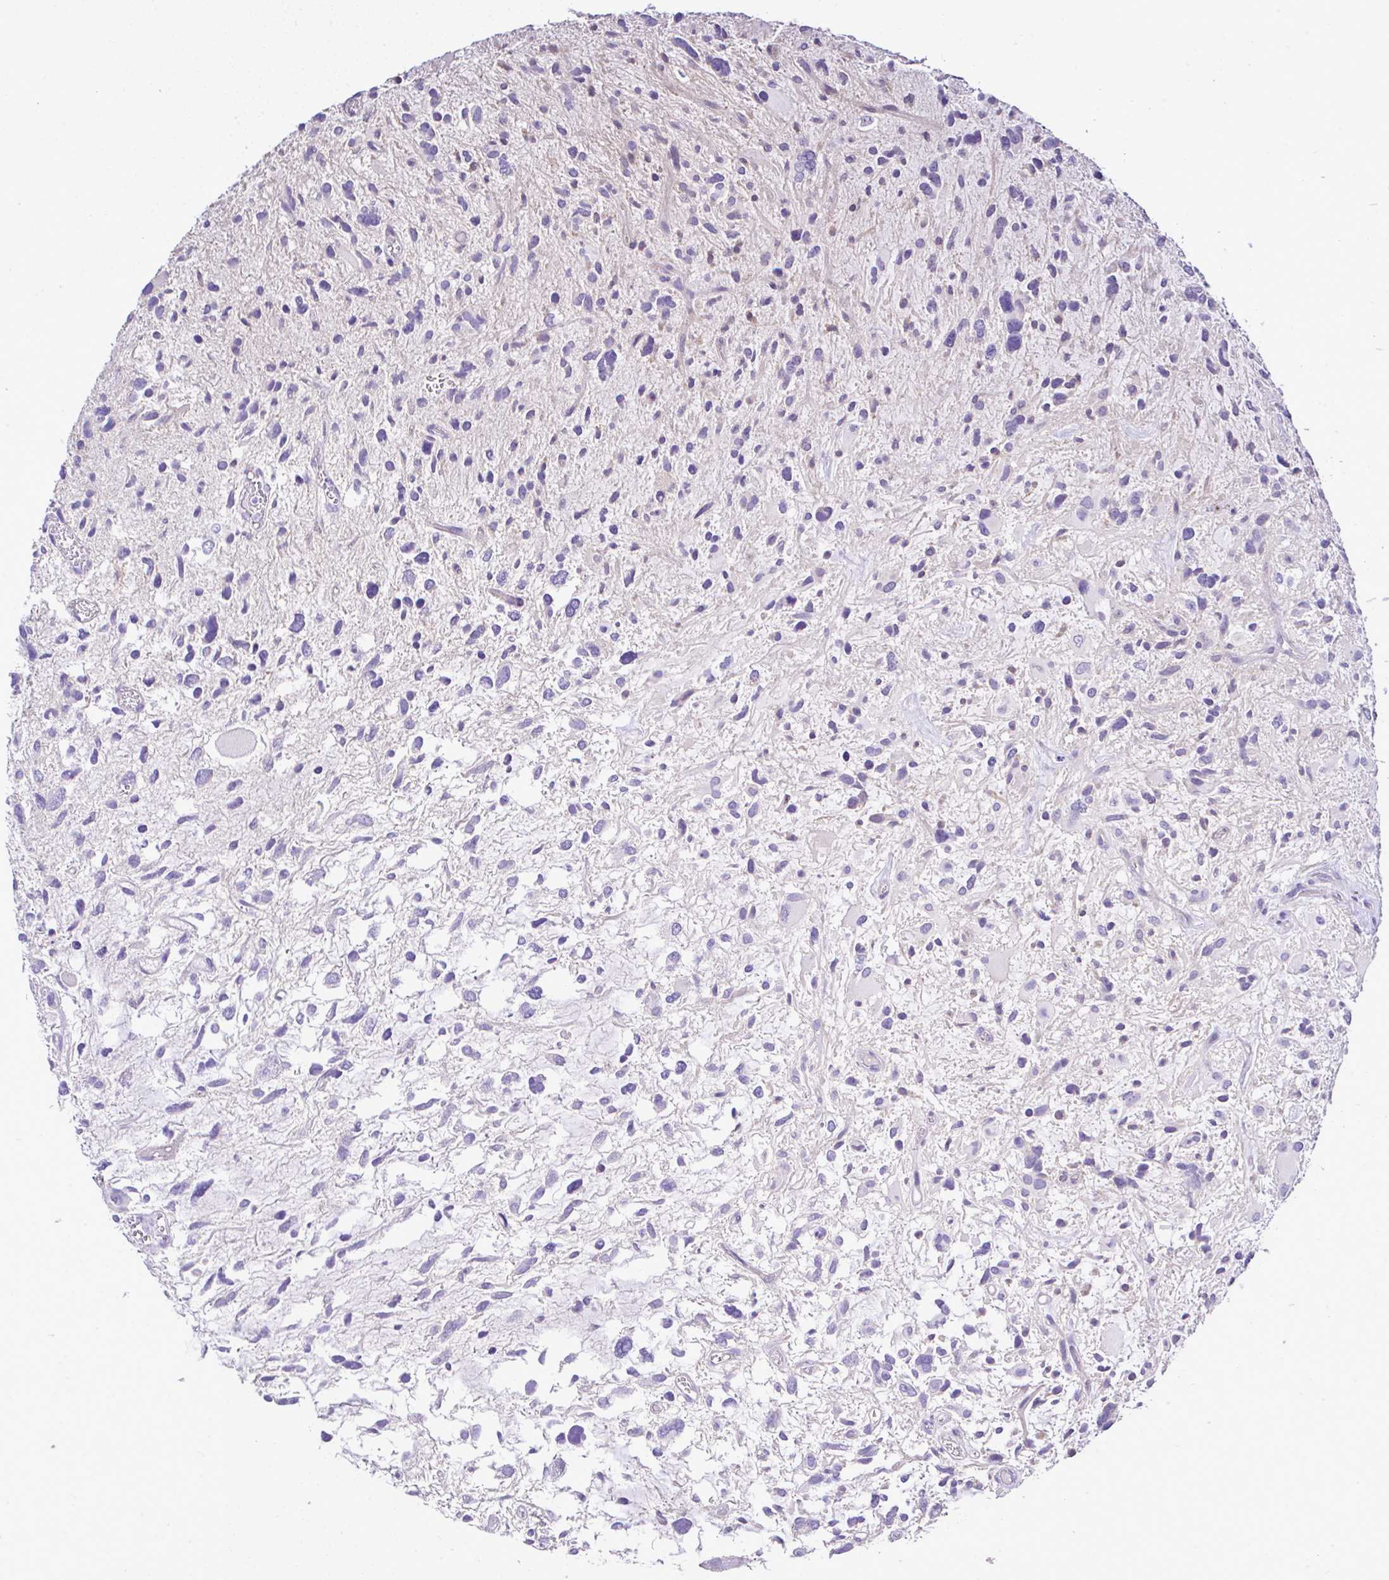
{"staining": {"intensity": "negative", "quantity": "none", "location": "none"}, "tissue": "glioma", "cell_type": "Tumor cells", "image_type": "cancer", "snomed": [{"axis": "morphology", "description": "Glioma, malignant, High grade"}, {"axis": "topography", "description": "Brain"}], "caption": "IHC of malignant high-grade glioma reveals no staining in tumor cells.", "gene": "CTU1", "patient": {"sex": "female", "age": 11}}